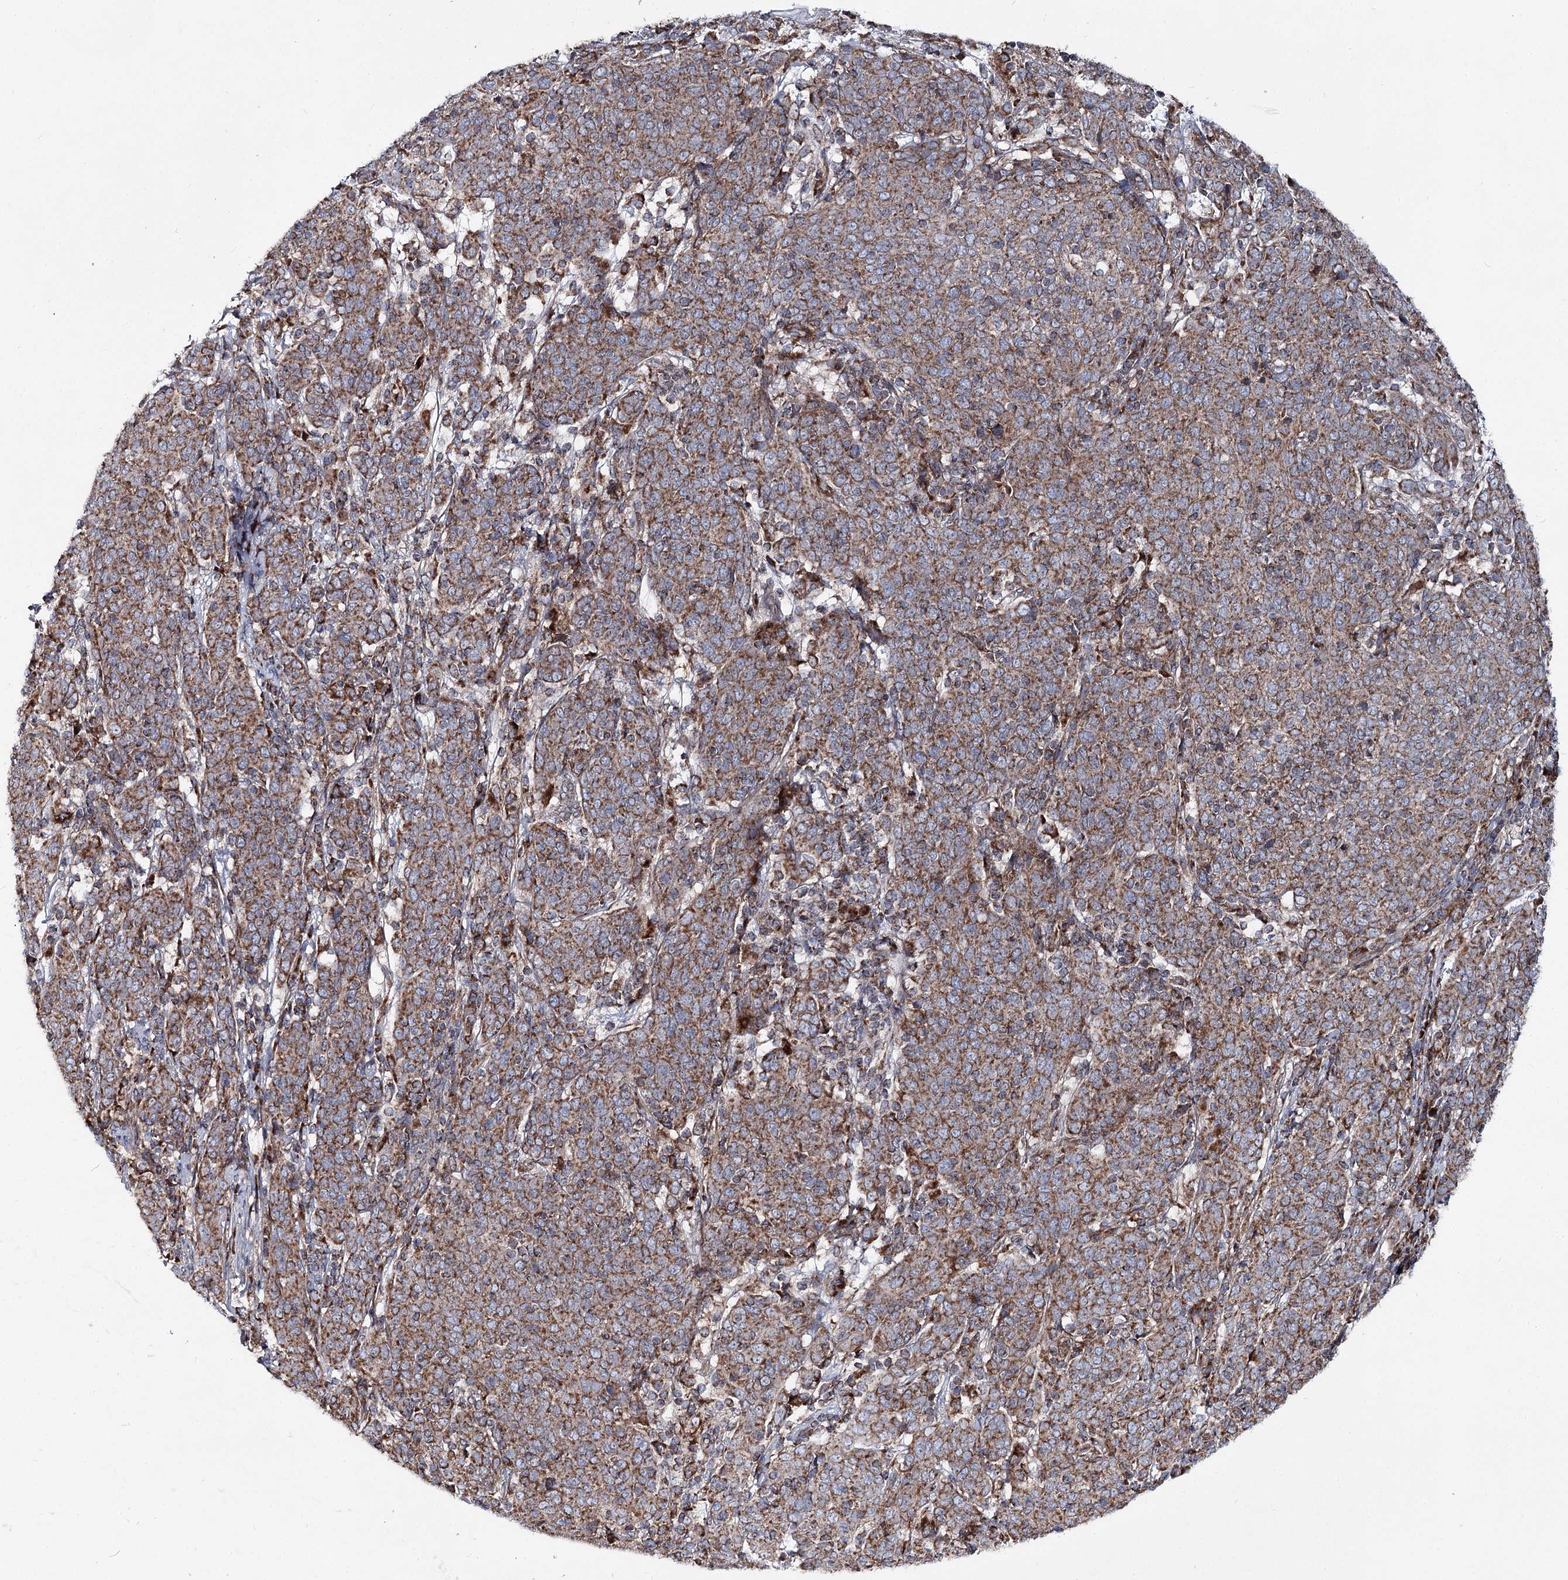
{"staining": {"intensity": "moderate", "quantity": ">75%", "location": "cytoplasmic/membranous"}, "tissue": "cervical cancer", "cell_type": "Tumor cells", "image_type": "cancer", "snomed": [{"axis": "morphology", "description": "Squamous cell carcinoma, NOS"}, {"axis": "topography", "description": "Cervix"}], "caption": "A photomicrograph showing moderate cytoplasmic/membranous expression in about >75% of tumor cells in squamous cell carcinoma (cervical), as visualized by brown immunohistochemical staining.", "gene": "MSANTD2", "patient": {"sex": "female", "age": 67}}